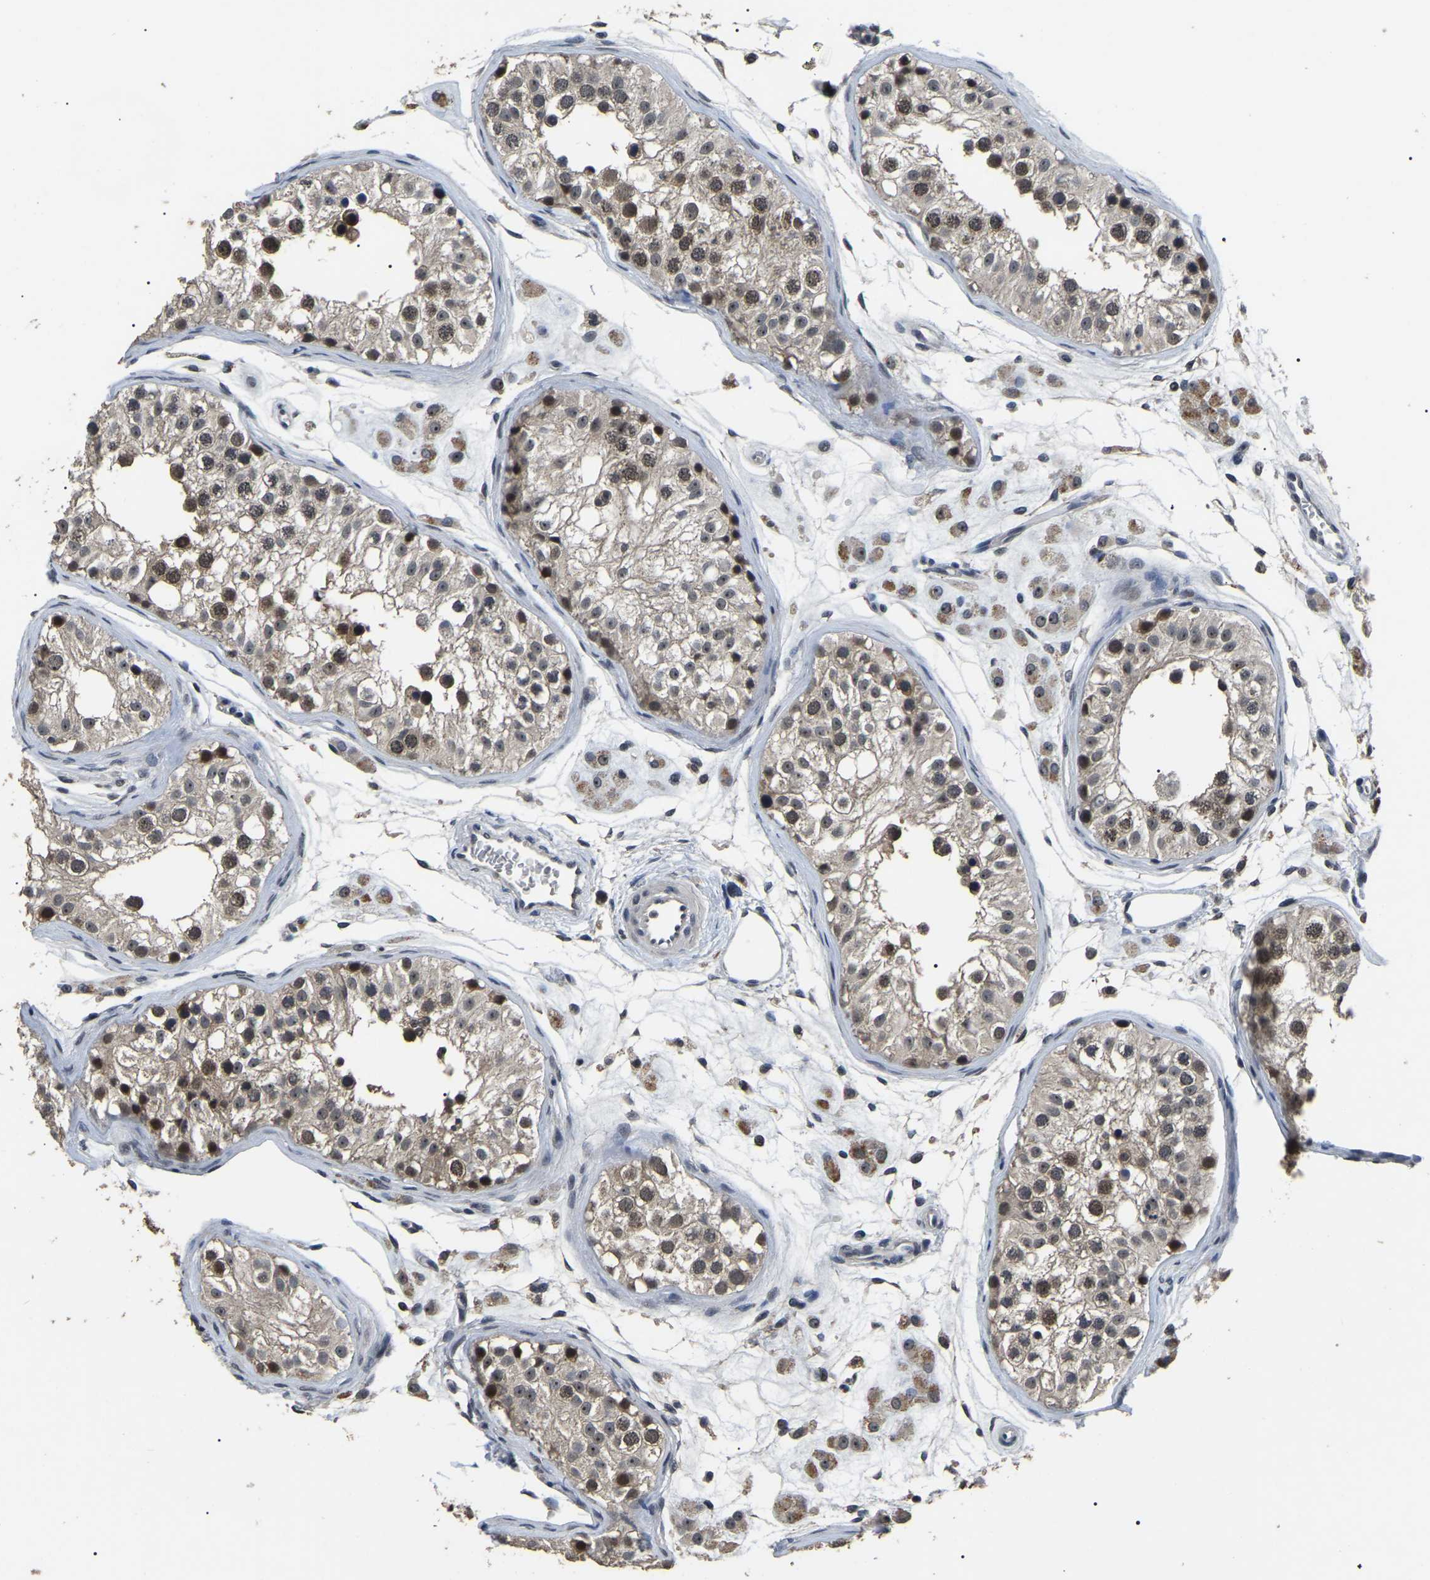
{"staining": {"intensity": "moderate", "quantity": ">75%", "location": "nuclear"}, "tissue": "testis", "cell_type": "Cells in seminiferous ducts", "image_type": "normal", "snomed": [{"axis": "morphology", "description": "Normal tissue, NOS"}, {"axis": "morphology", "description": "Adenocarcinoma, metastatic, NOS"}, {"axis": "topography", "description": "Testis"}], "caption": "Immunohistochemical staining of unremarkable testis shows >75% levels of moderate nuclear protein staining in about >75% of cells in seminiferous ducts.", "gene": "PPM1E", "patient": {"sex": "male", "age": 26}}